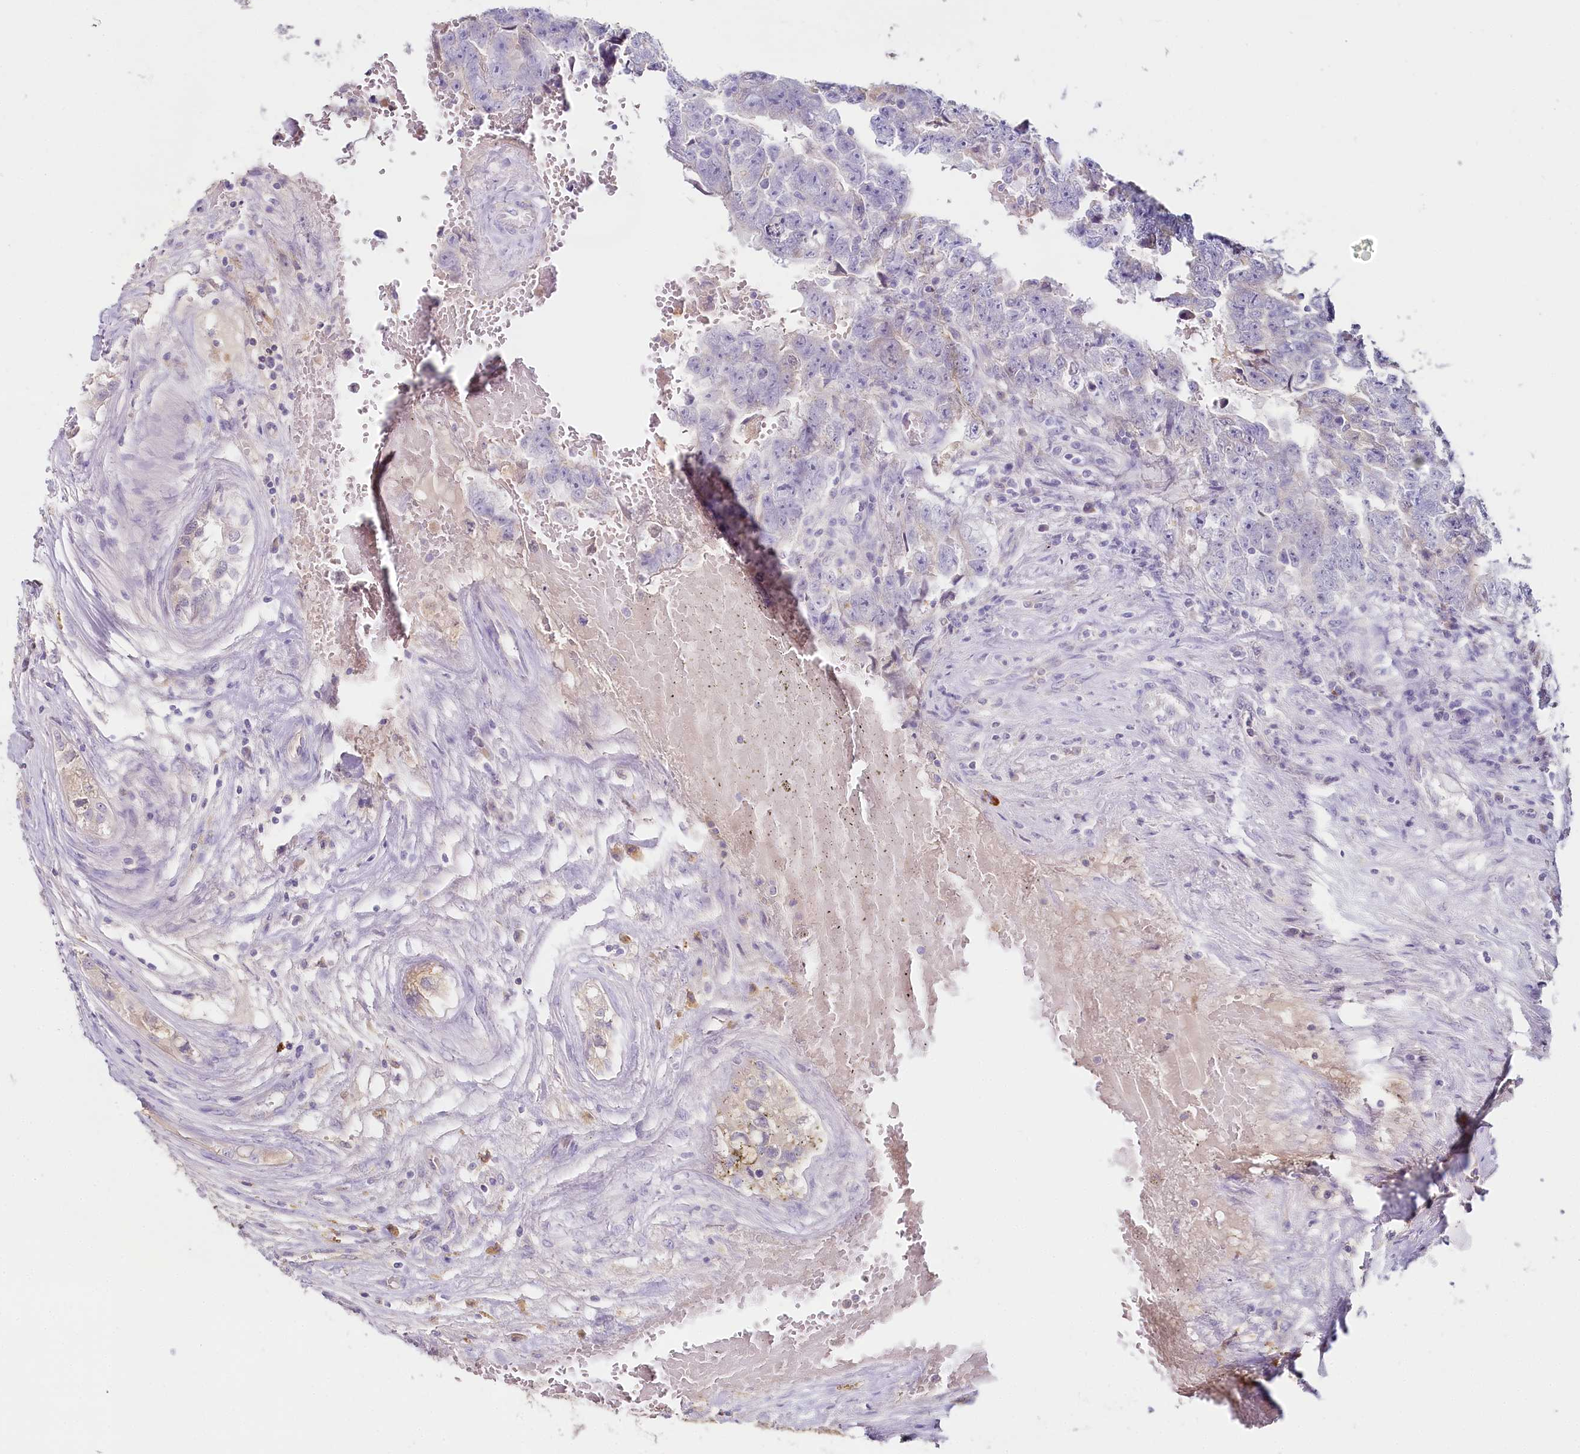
{"staining": {"intensity": "negative", "quantity": "none", "location": "none"}, "tissue": "testis cancer", "cell_type": "Tumor cells", "image_type": "cancer", "snomed": [{"axis": "morphology", "description": "Carcinoma, Embryonal, NOS"}, {"axis": "topography", "description": "Testis"}], "caption": "The micrograph shows no significant expression in tumor cells of testis cancer.", "gene": "HPD", "patient": {"sex": "male", "age": 25}}